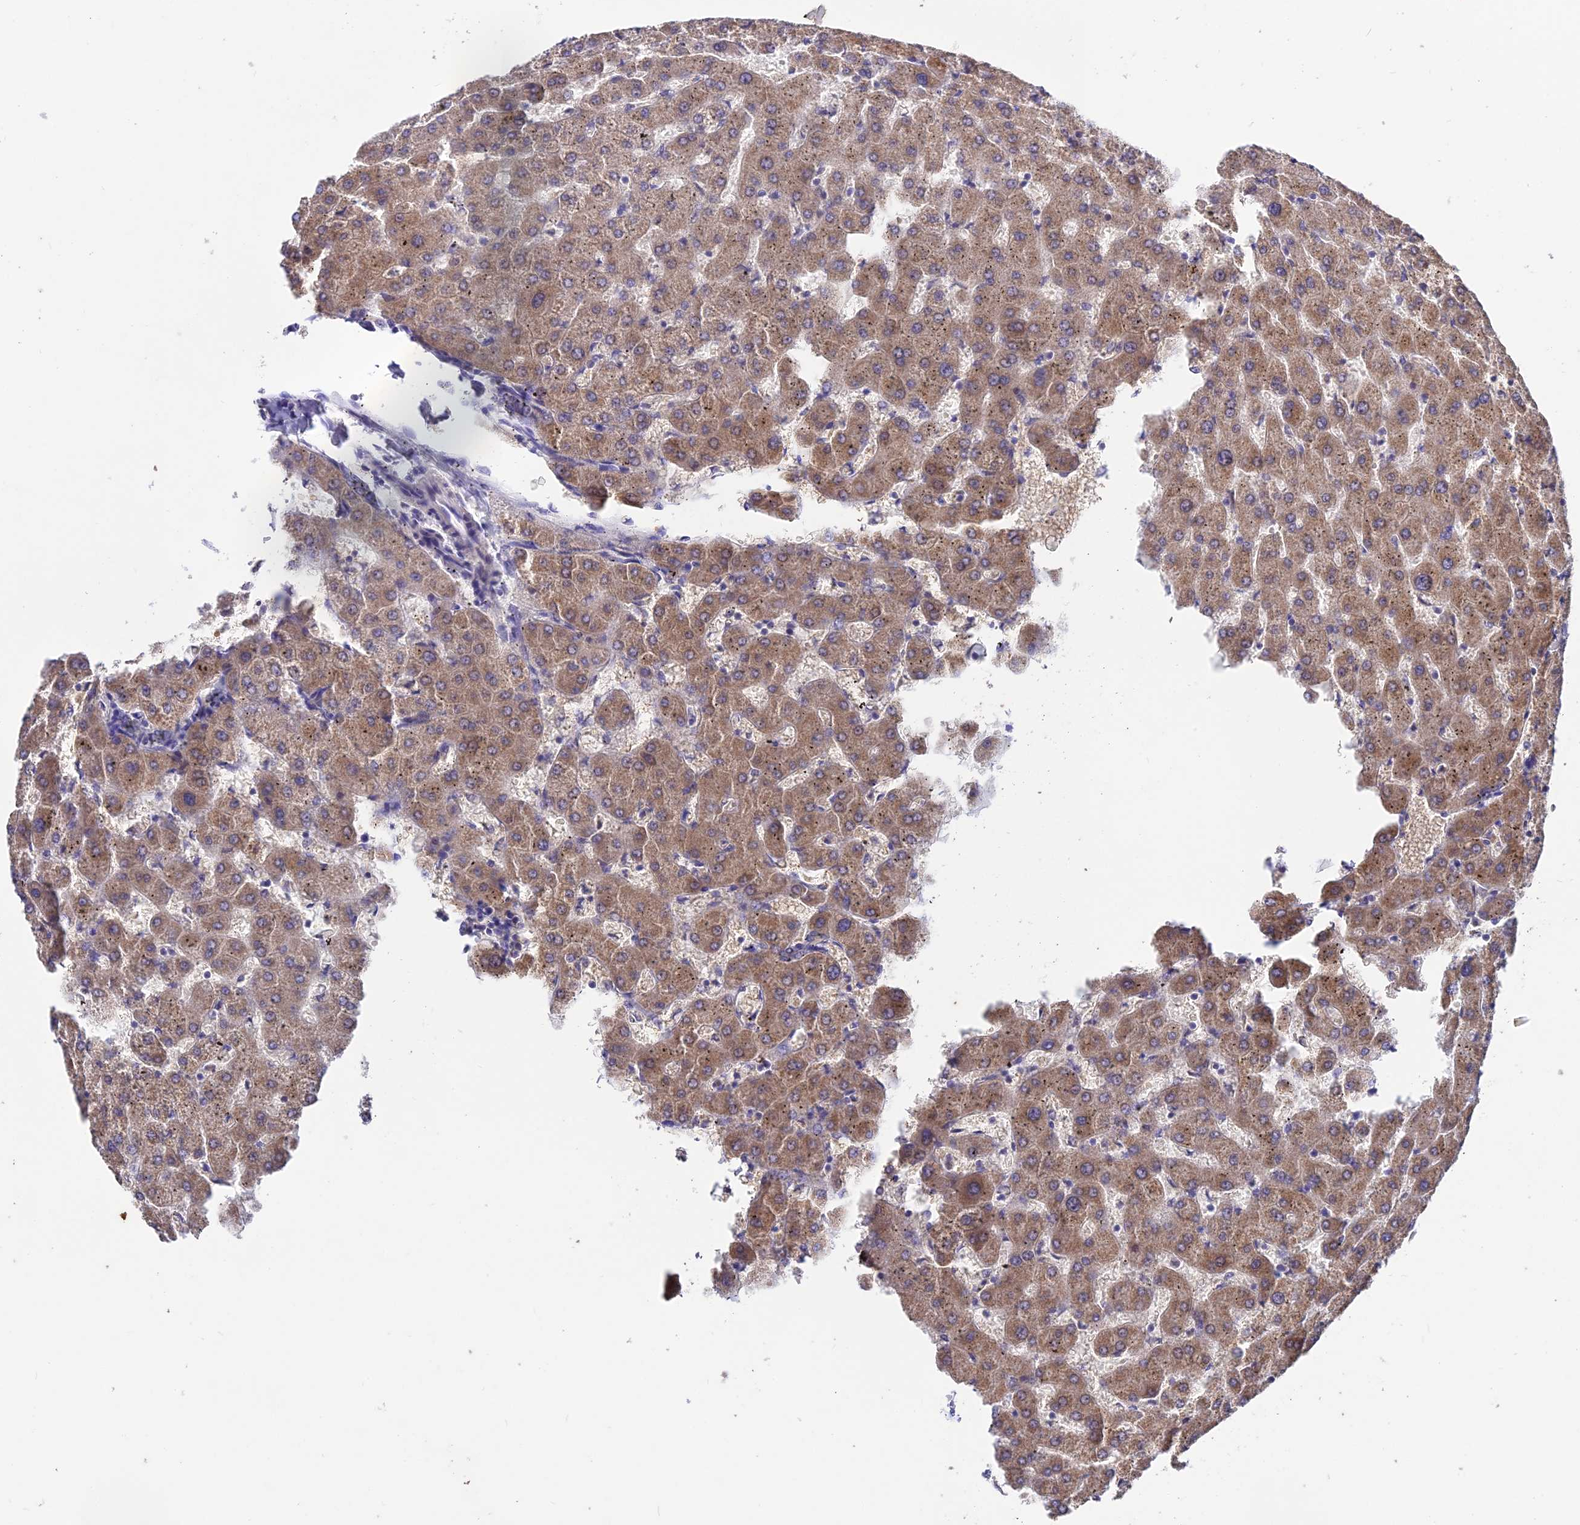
{"staining": {"intensity": "weak", "quantity": "<25%", "location": "cytoplasmic/membranous"}, "tissue": "liver", "cell_type": "Cholangiocytes", "image_type": "normal", "snomed": [{"axis": "morphology", "description": "Normal tissue, NOS"}, {"axis": "topography", "description": "Liver"}], "caption": "Liver stained for a protein using IHC demonstrates no positivity cholangiocytes.", "gene": "PGK1", "patient": {"sex": "female", "age": 63}}